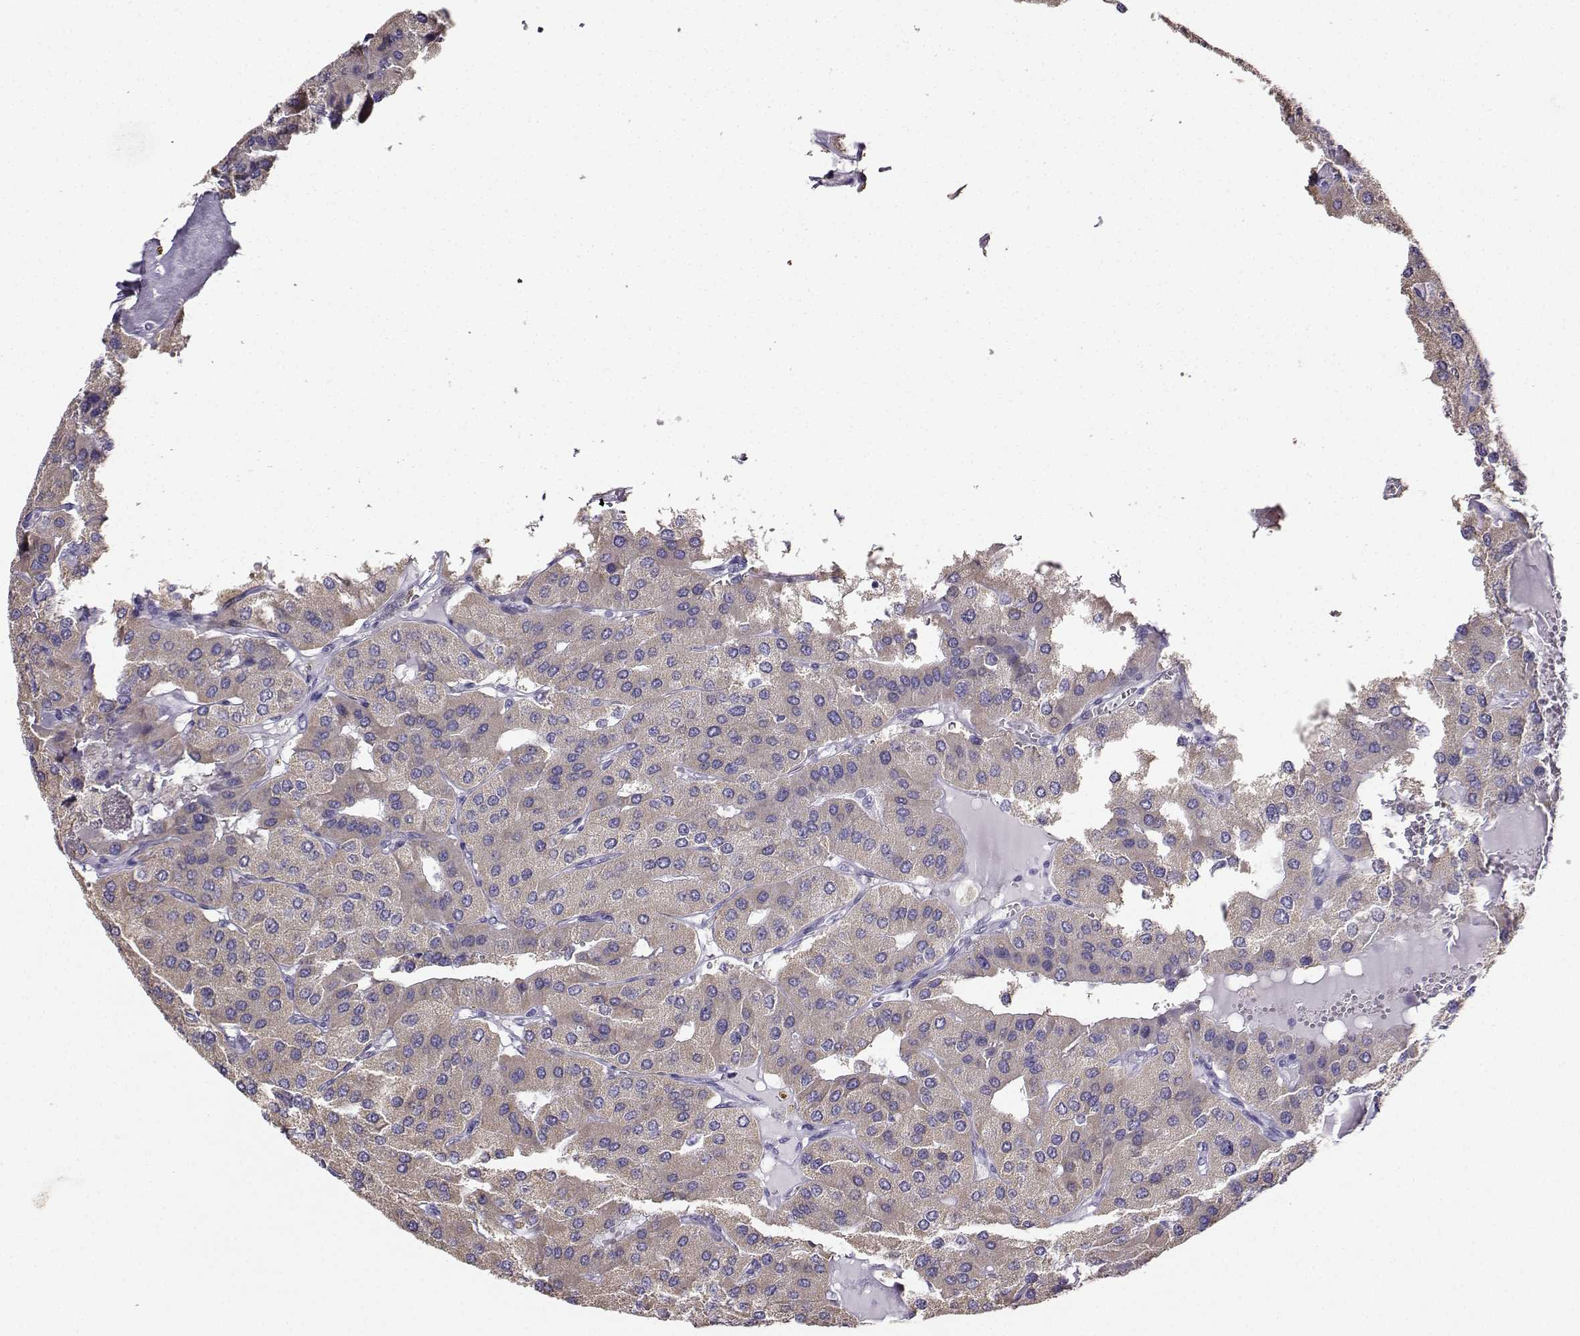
{"staining": {"intensity": "weak", "quantity": ">75%", "location": "cytoplasmic/membranous"}, "tissue": "parathyroid gland", "cell_type": "Glandular cells", "image_type": "normal", "snomed": [{"axis": "morphology", "description": "Normal tissue, NOS"}, {"axis": "morphology", "description": "Adenoma, NOS"}, {"axis": "topography", "description": "Parathyroid gland"}], "caption": "The photomicrograph shows immunohistochemical staining of normal parathyroid gland. There is weak cytoplasmic/membranous staining is identified in approximately >75% of glandular cells.", "gene": "AVP", "patient": {"sex": "female", "age": 86}}